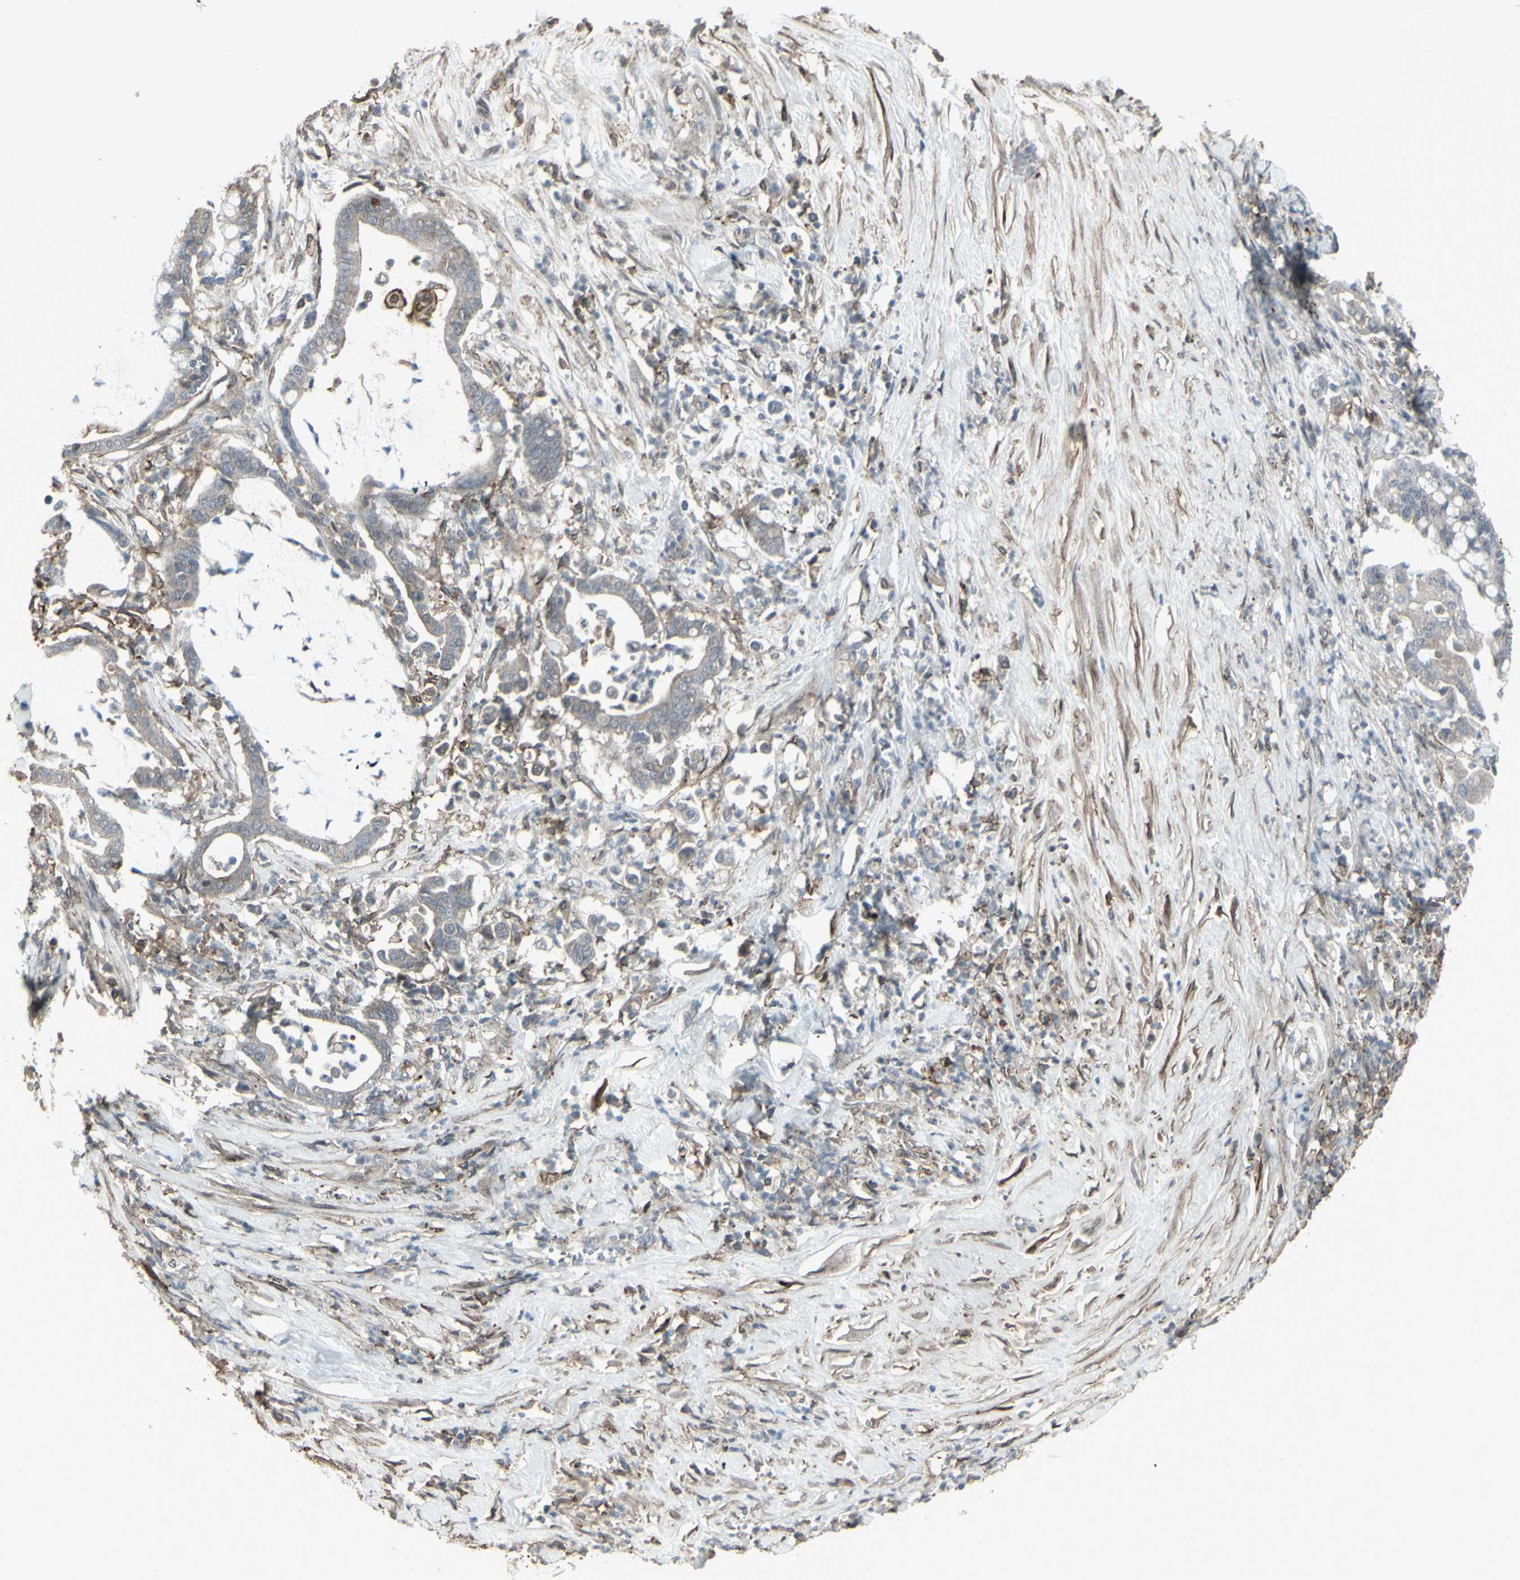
{"staining": {"intensity": "weak", "quantity": ">75%", "location": "cytoplasmic/membranous"}, "tissue": "pancreatic cancer", "cell_type": "Tumor cells", "image_type": "cancer", "snomed": [{"axis": "morphology", "description": "Adenocarcinoma, NOS"}, {"axis": "topography", "description": "Pancreas"}], "caption": "Immunohistochemical staining of pancreatic cancer exhibits low levels of weak cytoplasmic/membranous positivity in approximately >75% of tumor cells.", "gene": "SMO", "patient": {"sex": "male", "age": 41}}